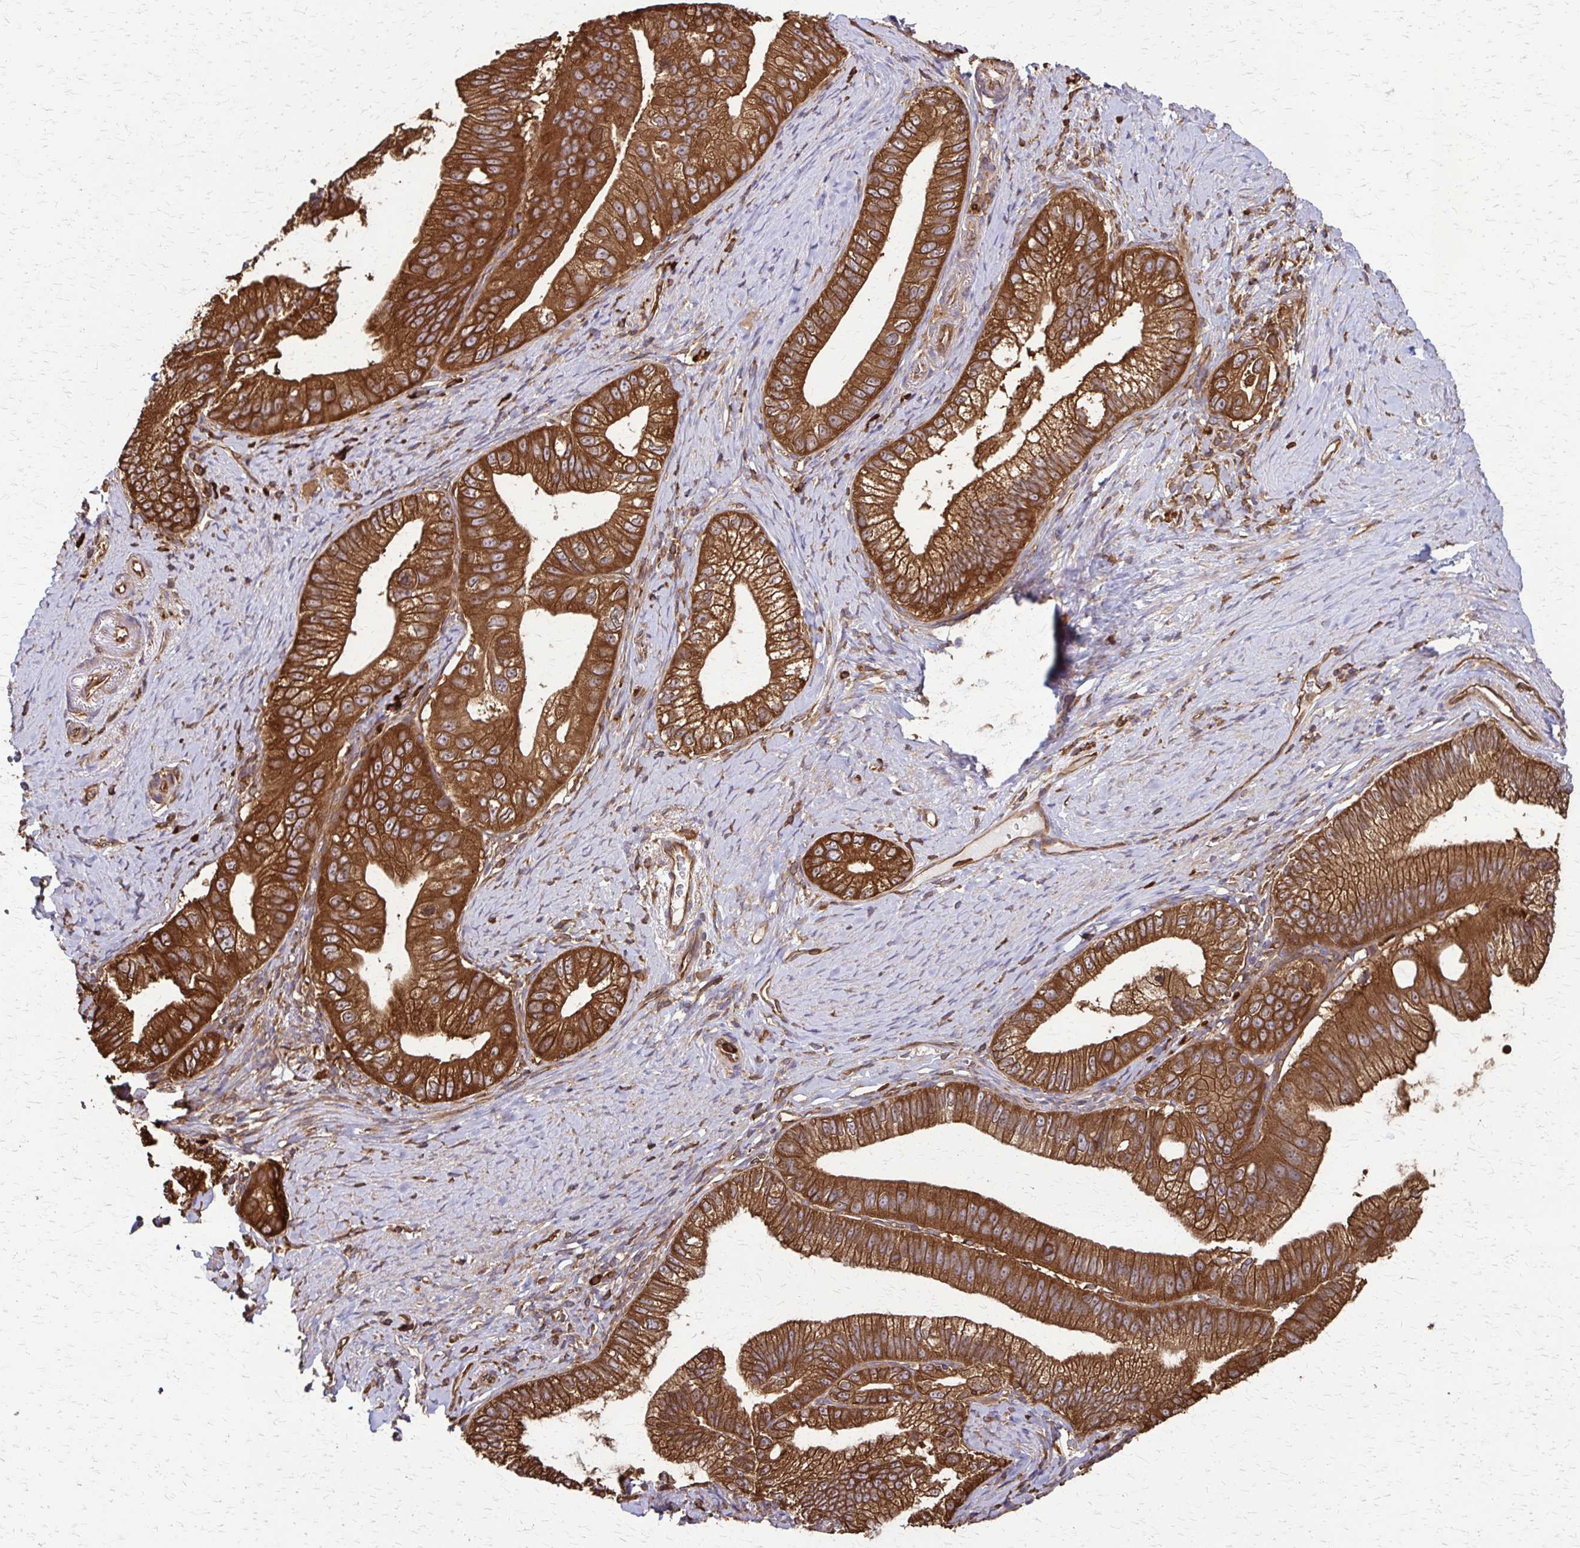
{"staining": {"intensity": "strong", "quantity": ">75%", "location": "cytoplasmic/membranous"}, "tissue": "pancreatic cancer", "cell_type": "Tumor cells", "image_type": "cancer", "snomed": [{"axis": "morphology", "description": "Adenocarcinoma, NOS"}, {"axis": "topography", "description": "Pancreas"}], "caption": "Protein staining reveals strong cytoplasmic/membranous staining in about >75% of tumor cells in adenocarcinoma (pancreatic). Ihc stains the protein in brown and the nuclei are stained blue.", "gene": "EEF2", "patient": {"sex": "male", "age": 70}}